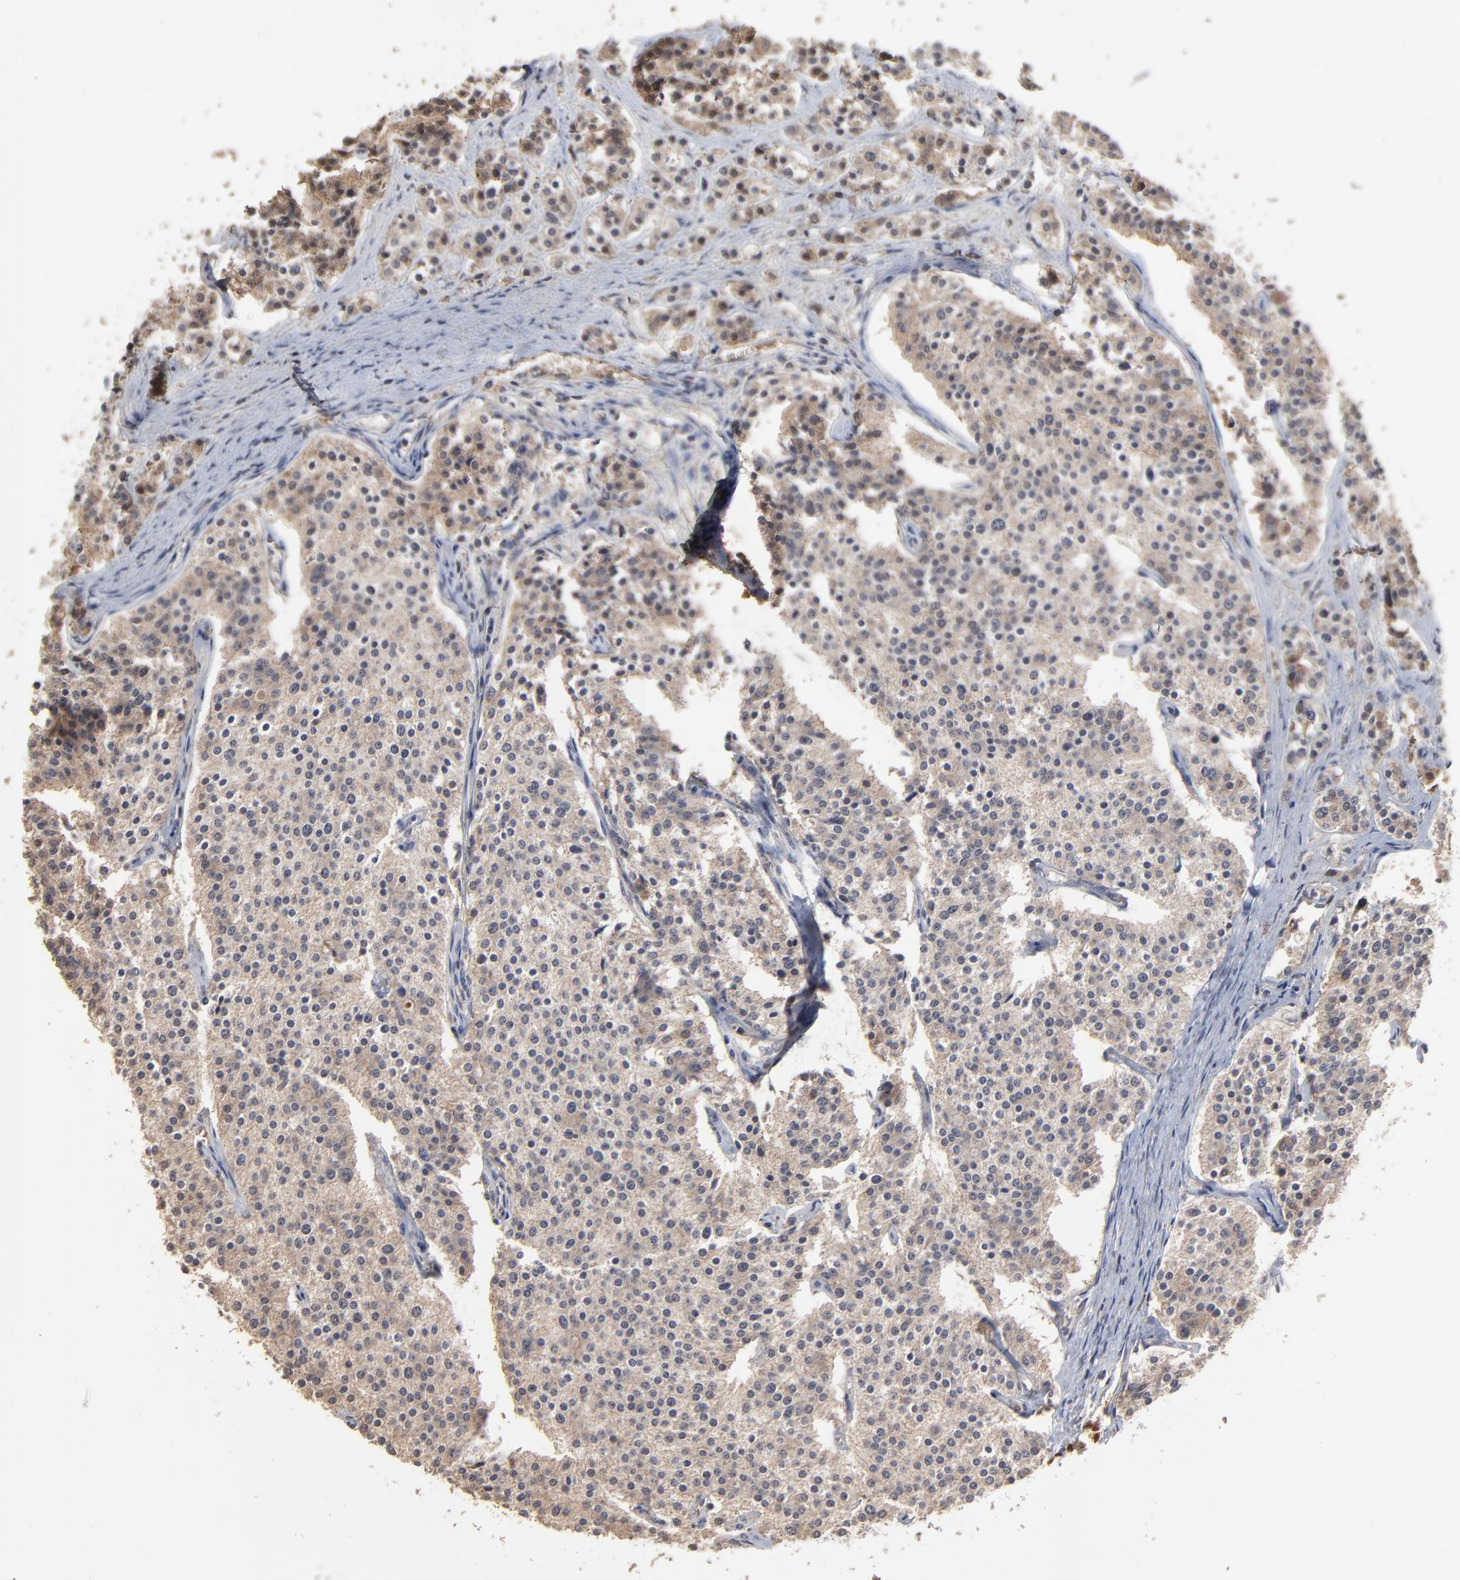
{"staining": {"intensity": "weak", "quantity": ">75%", "location": "cytoplasmic/membranous"}, "tissue": "carcinoid", "cell_type": "Tumor cells", "image_type": "cancer", "snomed": [{"axis": "morphology", "description": "Carcinoid, malignant, NOS"}, {"axis": "topography", "description": "Small intestine"}], "caption": "This micrograph shows immunohistochemistry (IHC) staining of human malignant carcinoid, with low weak cytoplasmic/membranous staining in about >75% of tumor cells.", "gene": "VPREB3", "patient": {"sex": "male", "age": 63}}